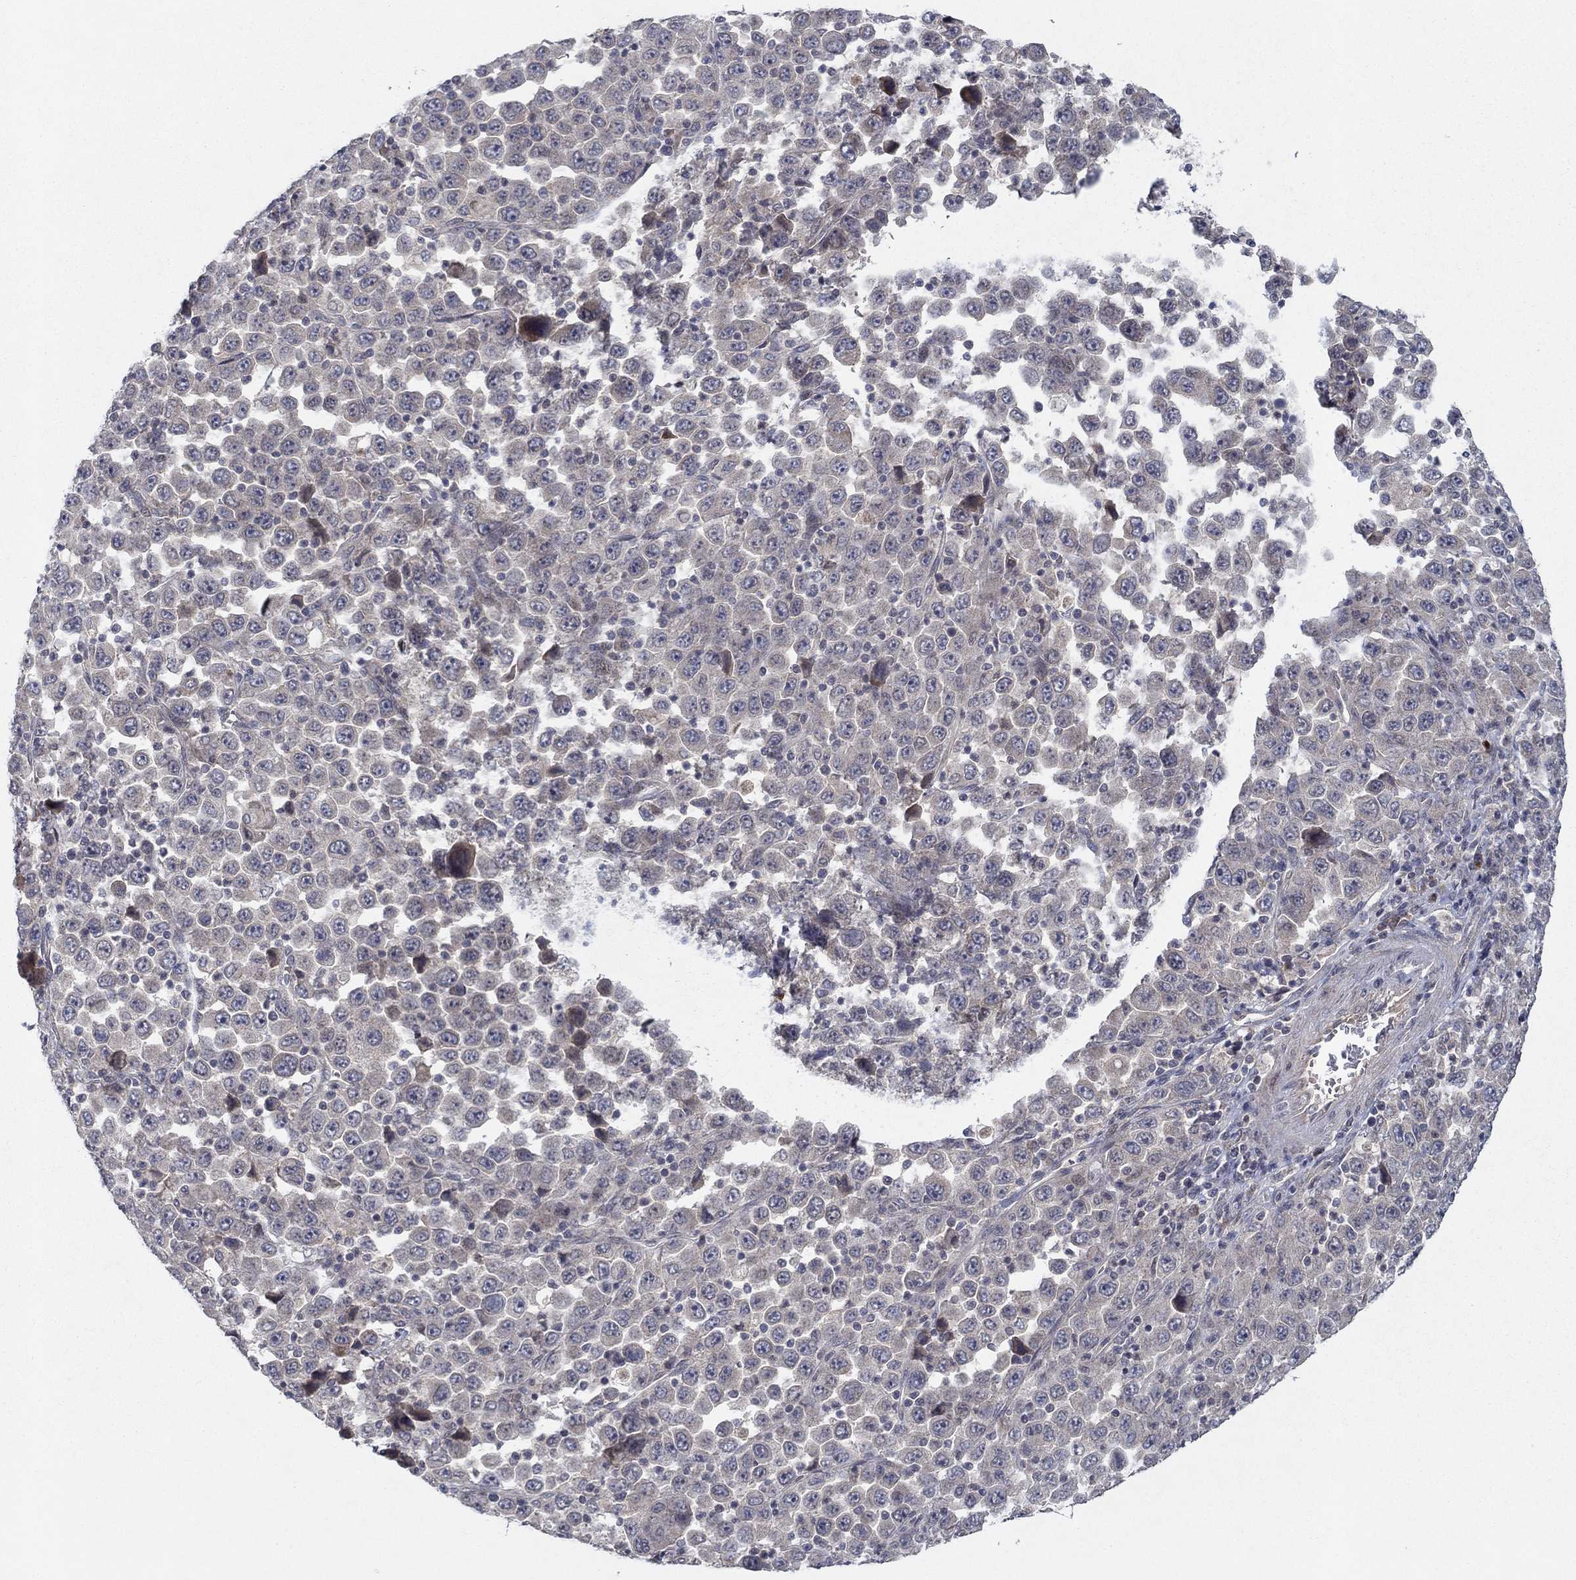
{"staining": {"intensity": "negative", "quantity": "none", "location": "none"}, "tissue": "stomach cancer", "cell_type": "Tumor cells", "image_type": "cancer", "snomed": [{"axis": "morphology", "description": "Normal tissue, NOS"}, {"axis": "morphology", "description": "Adenocarcinoma, NOS"}, {"axis": "topography", "description": "Stomach, upper"}, {"axis": "topography", "description": "Stomach"}], "caption": "Immunohistochemistry (IHC) micrograph of adenocarcinoma (stomach) stained for a protein (brown), which demonstrates no positivity in tumor cells.", "gene": "IL4", "patient": {"sex": "male", "age": 59}}